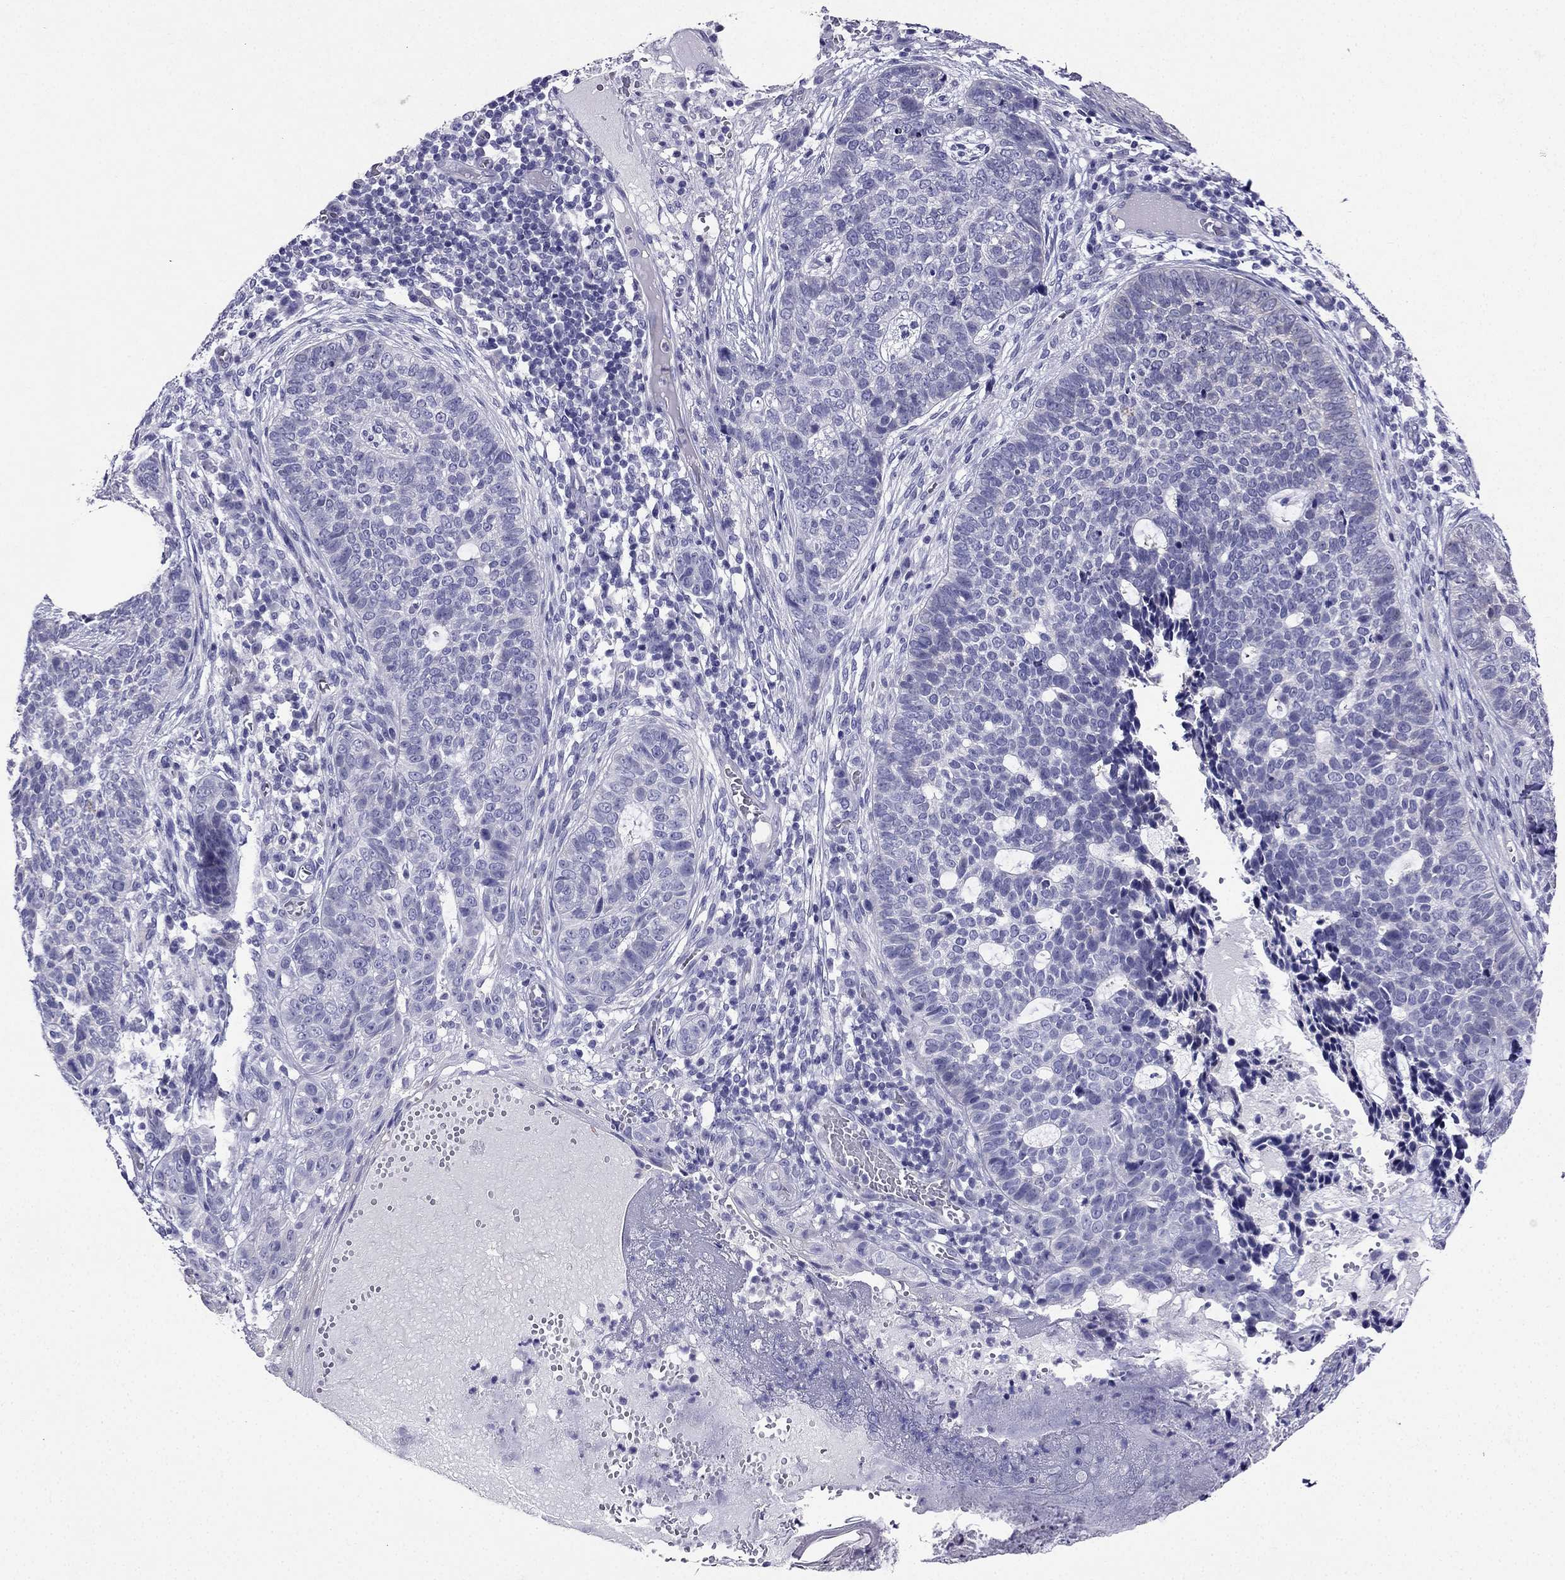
{"staining": {"intensity": "negative", "quantity": "none", "location": "none"}, "tissue": "skin cancer", "cell_type": "Tumor cells", "image_type": "cancer", "snomed": [{"axis": "morphology", "description": "Basal cell carcinoma"}, {"axis": "topography", "description": "Skin"}], "caption": "Human skin basal cell carcinoma stained for a protein using immunohistochemistry (IHC) reveals no positivity in tumor cells.", "gene": "KCNJ10", "patient": {"sex": "female", "age": 69}}